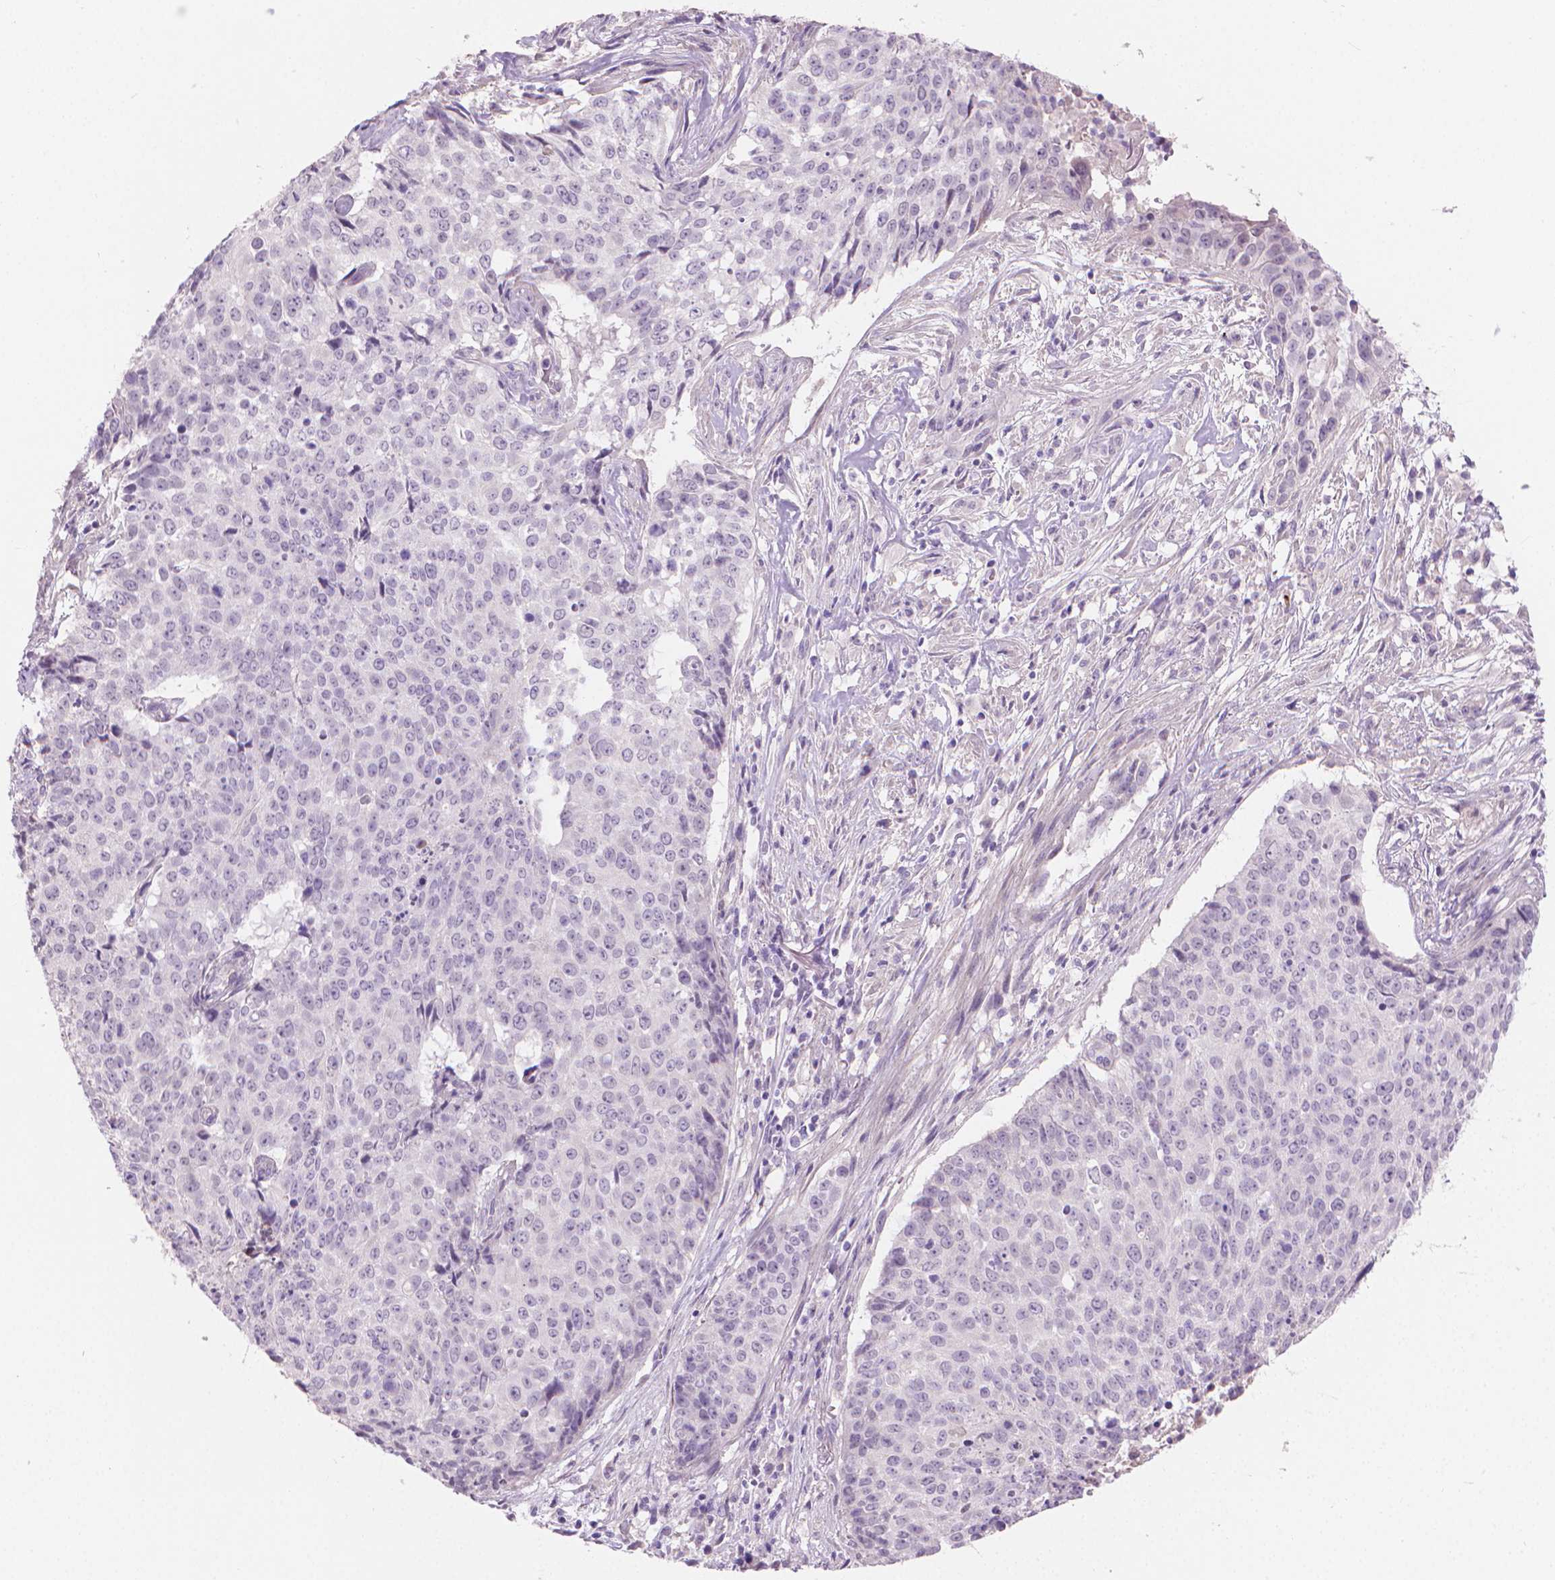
{"staining": {"intensity": "negative", "quantity": "none", "location": "none"}, "tissue": "lung cancer", "cell_type": "Tumor cells", "image_type": "cancer", "snomed": [{"axis": "morphology", "description": "Normal tissue, NOS"}, {"axis": "morphology", "description": "Squamous cell carcinoma, NOS"}, {"axis": "topography", "description": "Bronchus"}, {"axis": "topography", "description": "Lung"}], "caption": "This is an immunohistochemistry (IHC) image of lung cancer (squamous cell carcinoma). There is no expression in tumor cells.", "gene": "GSDMA", "patient": {"sex": "male", "age": 64}}